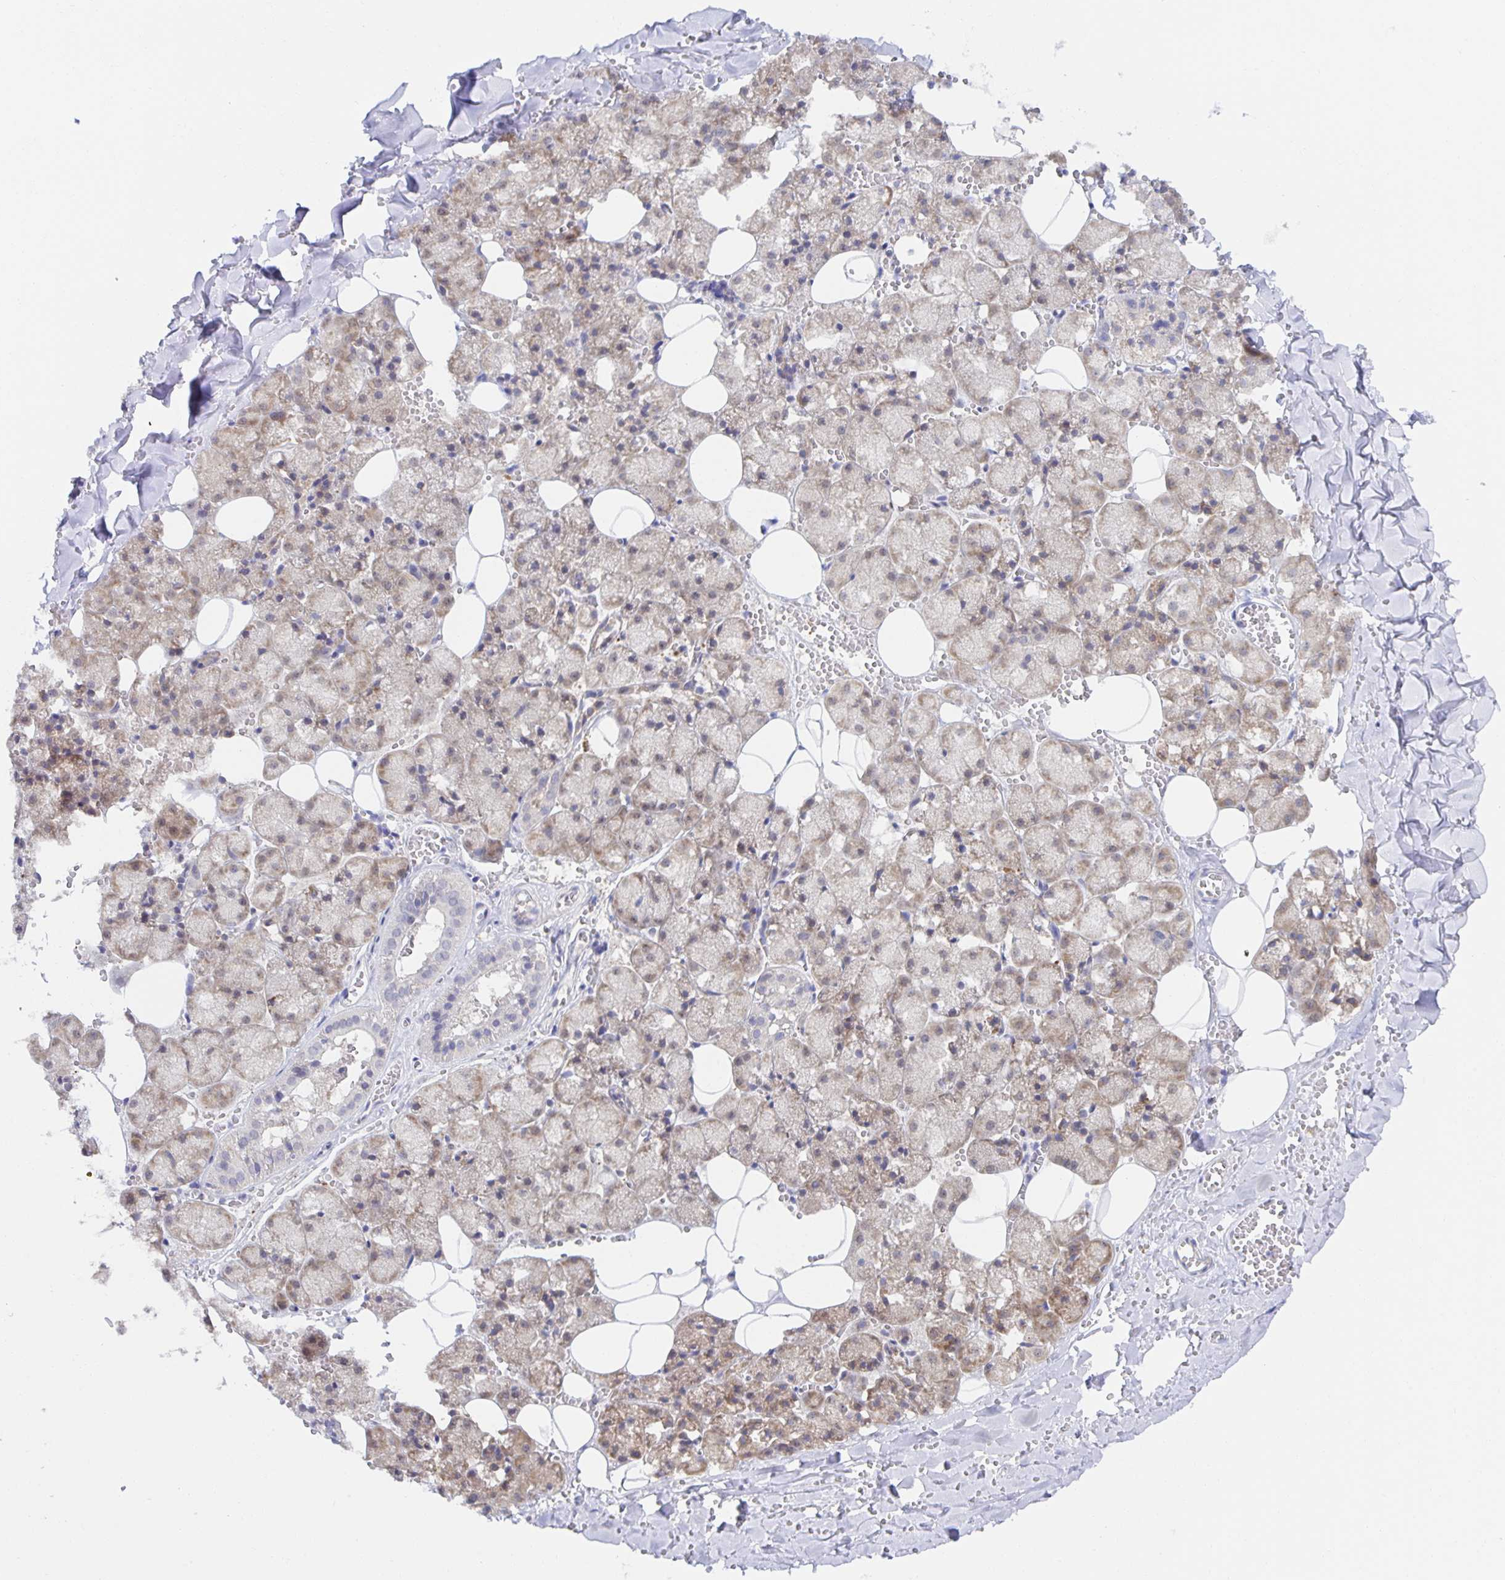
{"staining": {"intensity": "weak", "quantity": "25%-75%", "location": "cytoplasmic/membranous"}, "tissue": "salivary gland", "cell_type": "Glandular cells", "image_type": "normal", "snomed": [{"axis": "morphology", "description": "Normal tissue, NOS"}, {"axis": "topography", "description": "Salivary gland"}, {"axis": "topography", "description": "Peripheral nerve tissue"}], "caption": "Protein analysis of benign salivary gland displays weak cytoplasmic/membranous expression in about 25%-75% of glandular cells. (Brightfield microscopy of DAB IHC at high magnification).", "gene": "BAD", "patient": {"sex": "male", "age": 38}}